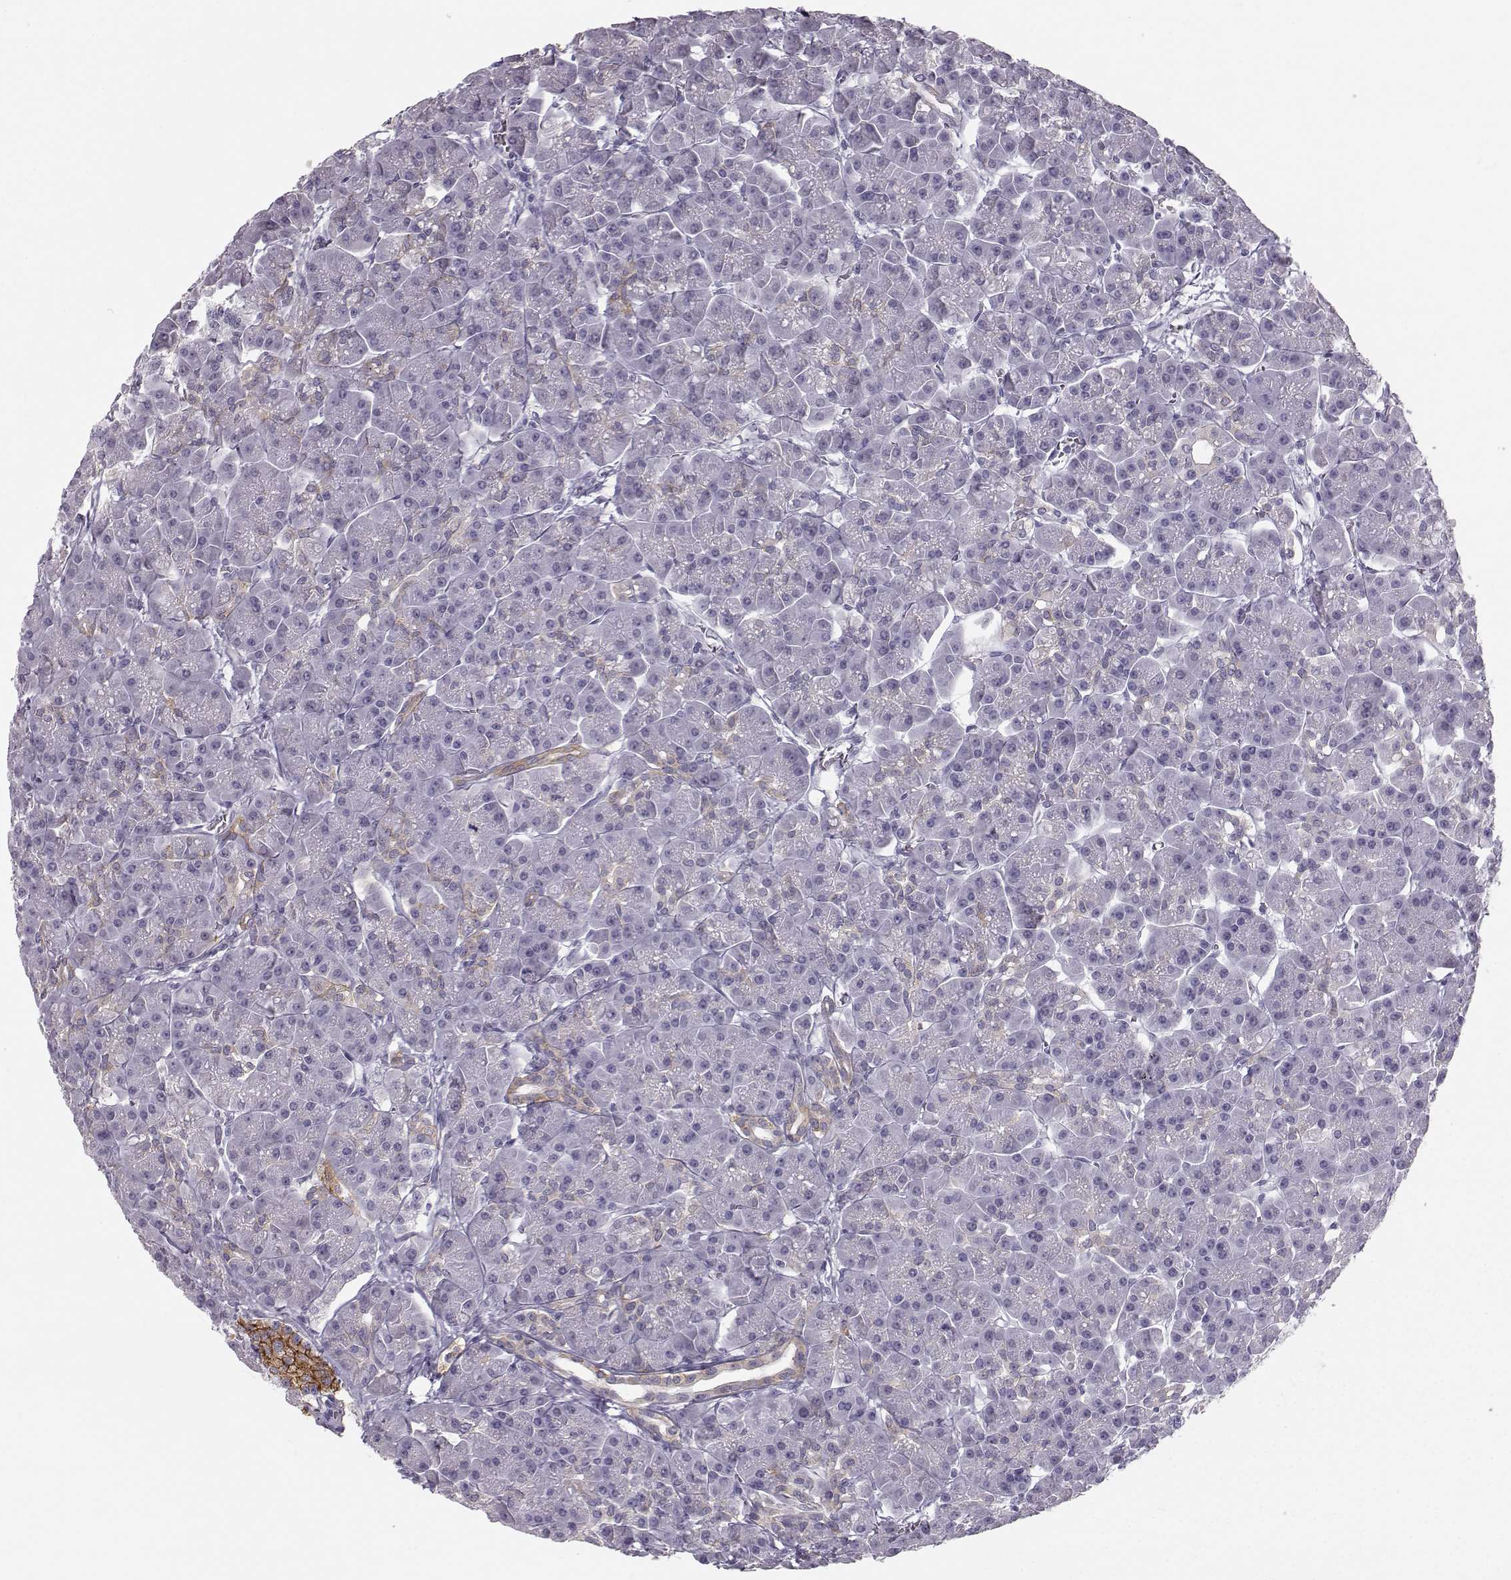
{"staining": {"intensity": "weak", "quantity": "<25%", "location": "cytoplasmic/membranous"}, "tissue": "pancreas", "cell_type": "Exocrine glandular cells", "image_type": "normal", "snomed": [{"axis": "morphology", "description": "Normal tissue, NOS"}, {"axis": "topography", "description": "Pancreas"}], "caption": "This is an immunohistochemistry (IHC) micrograph of benign pancreas. There is no staining in exocrine glandular cells.", "gene": "CASR", "patient": {"sex": "male", "age": 70}}